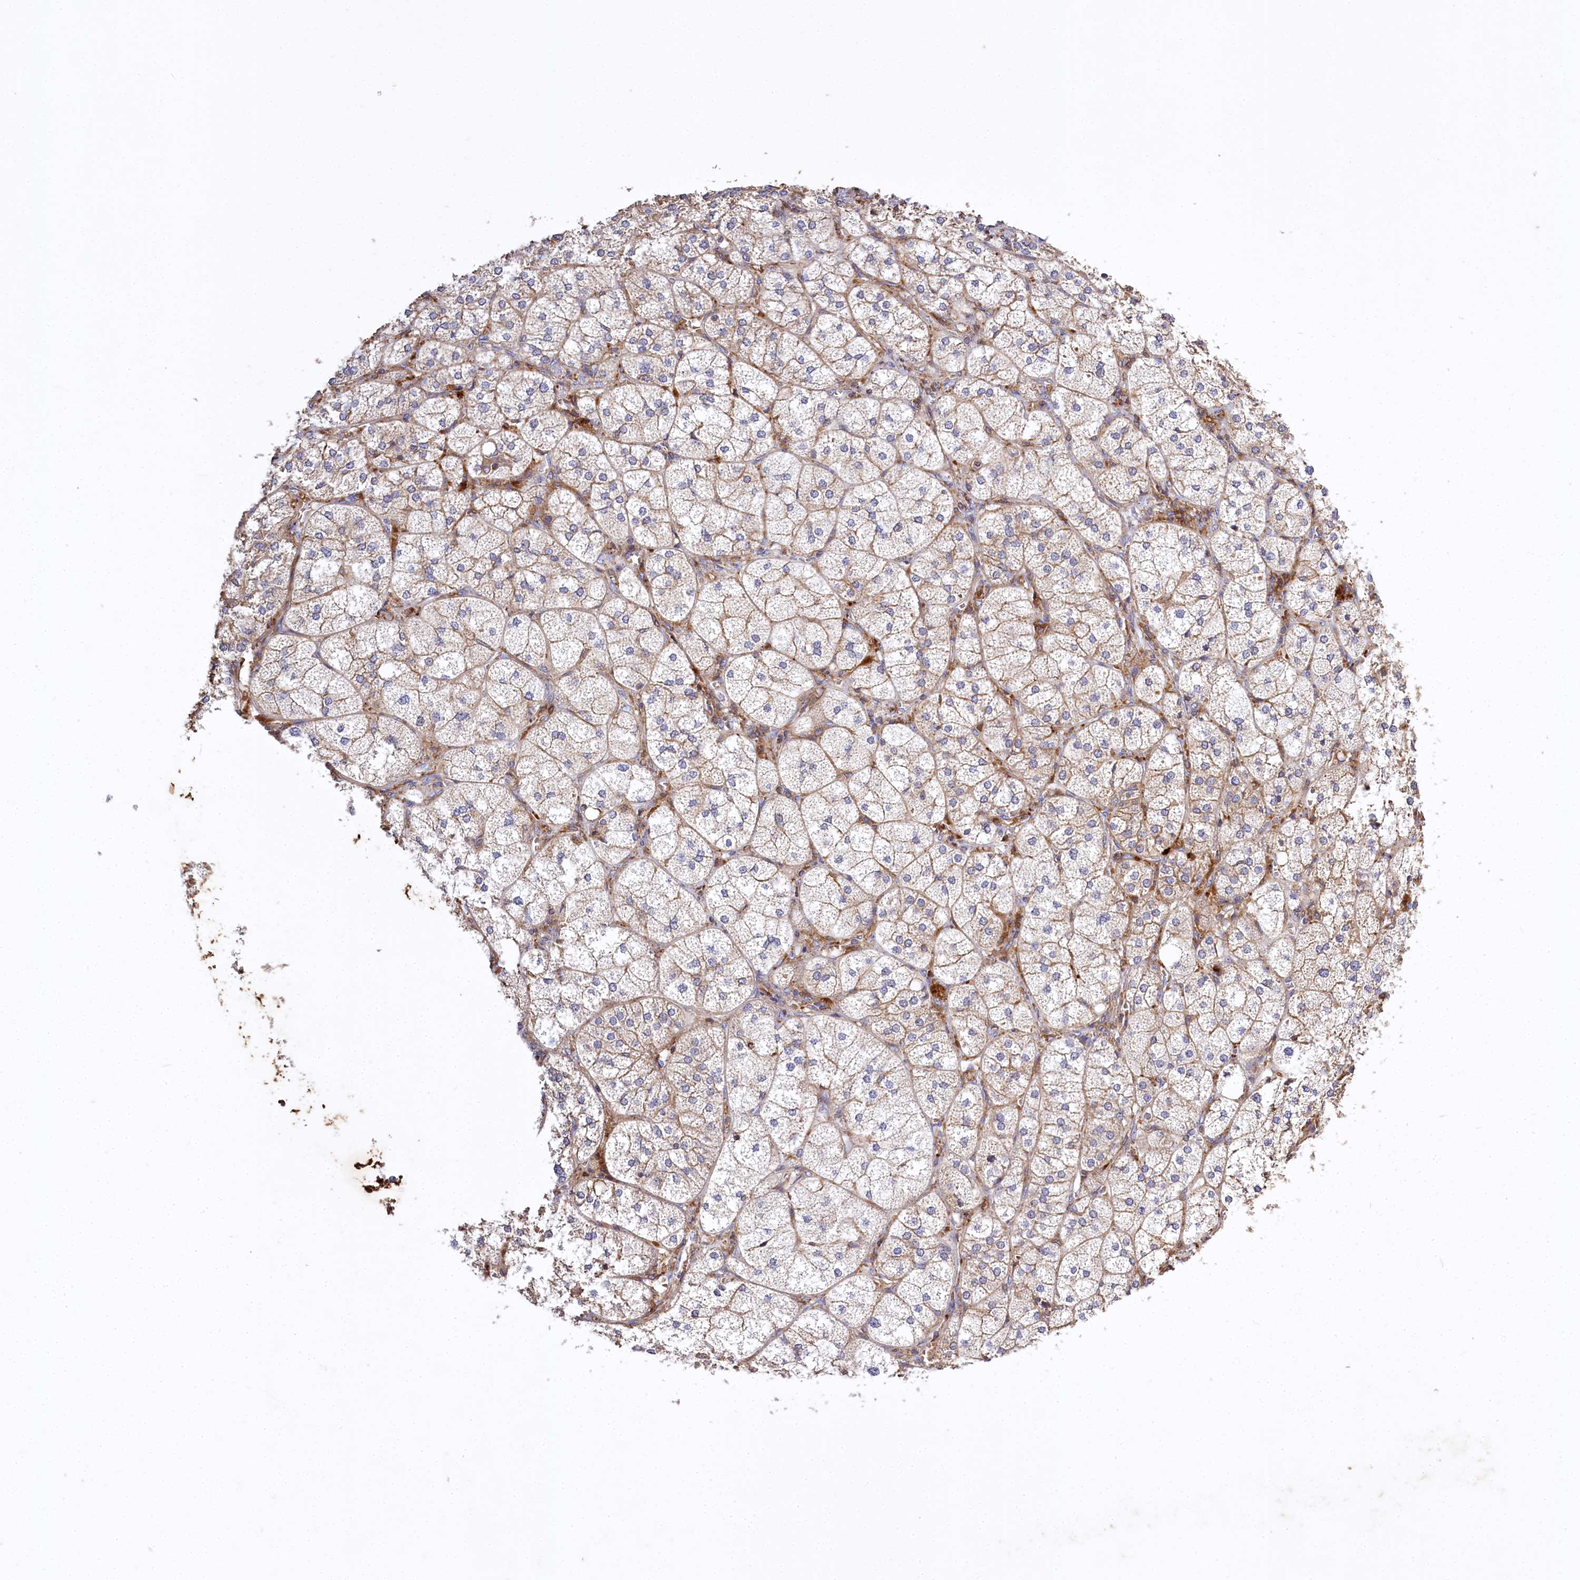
{"staining": {"intensity": "moderate", "quantity": ">75%", "location": "cytoplasmic/membranous"}, "tissue": "adrenal gland", "cell_type": "Glandular cells", "image_type": "normal", "snomed": [{"axis": "morphology", "description": "Normal tissue, NOS"}, {"axis": "topography", "description": "Adrenal gland"}], "caption": "This histopathology image shows normal adrenal gland stained with immunohistochemistry (IHC) to label a protein in brown. The cytoplasmic/membranous of glandular cells show moderate positivity for the protein. Nuclei are counter-stained blue.", "gene": "CARD19", "patient": {"sex": "female", "age": 61}}